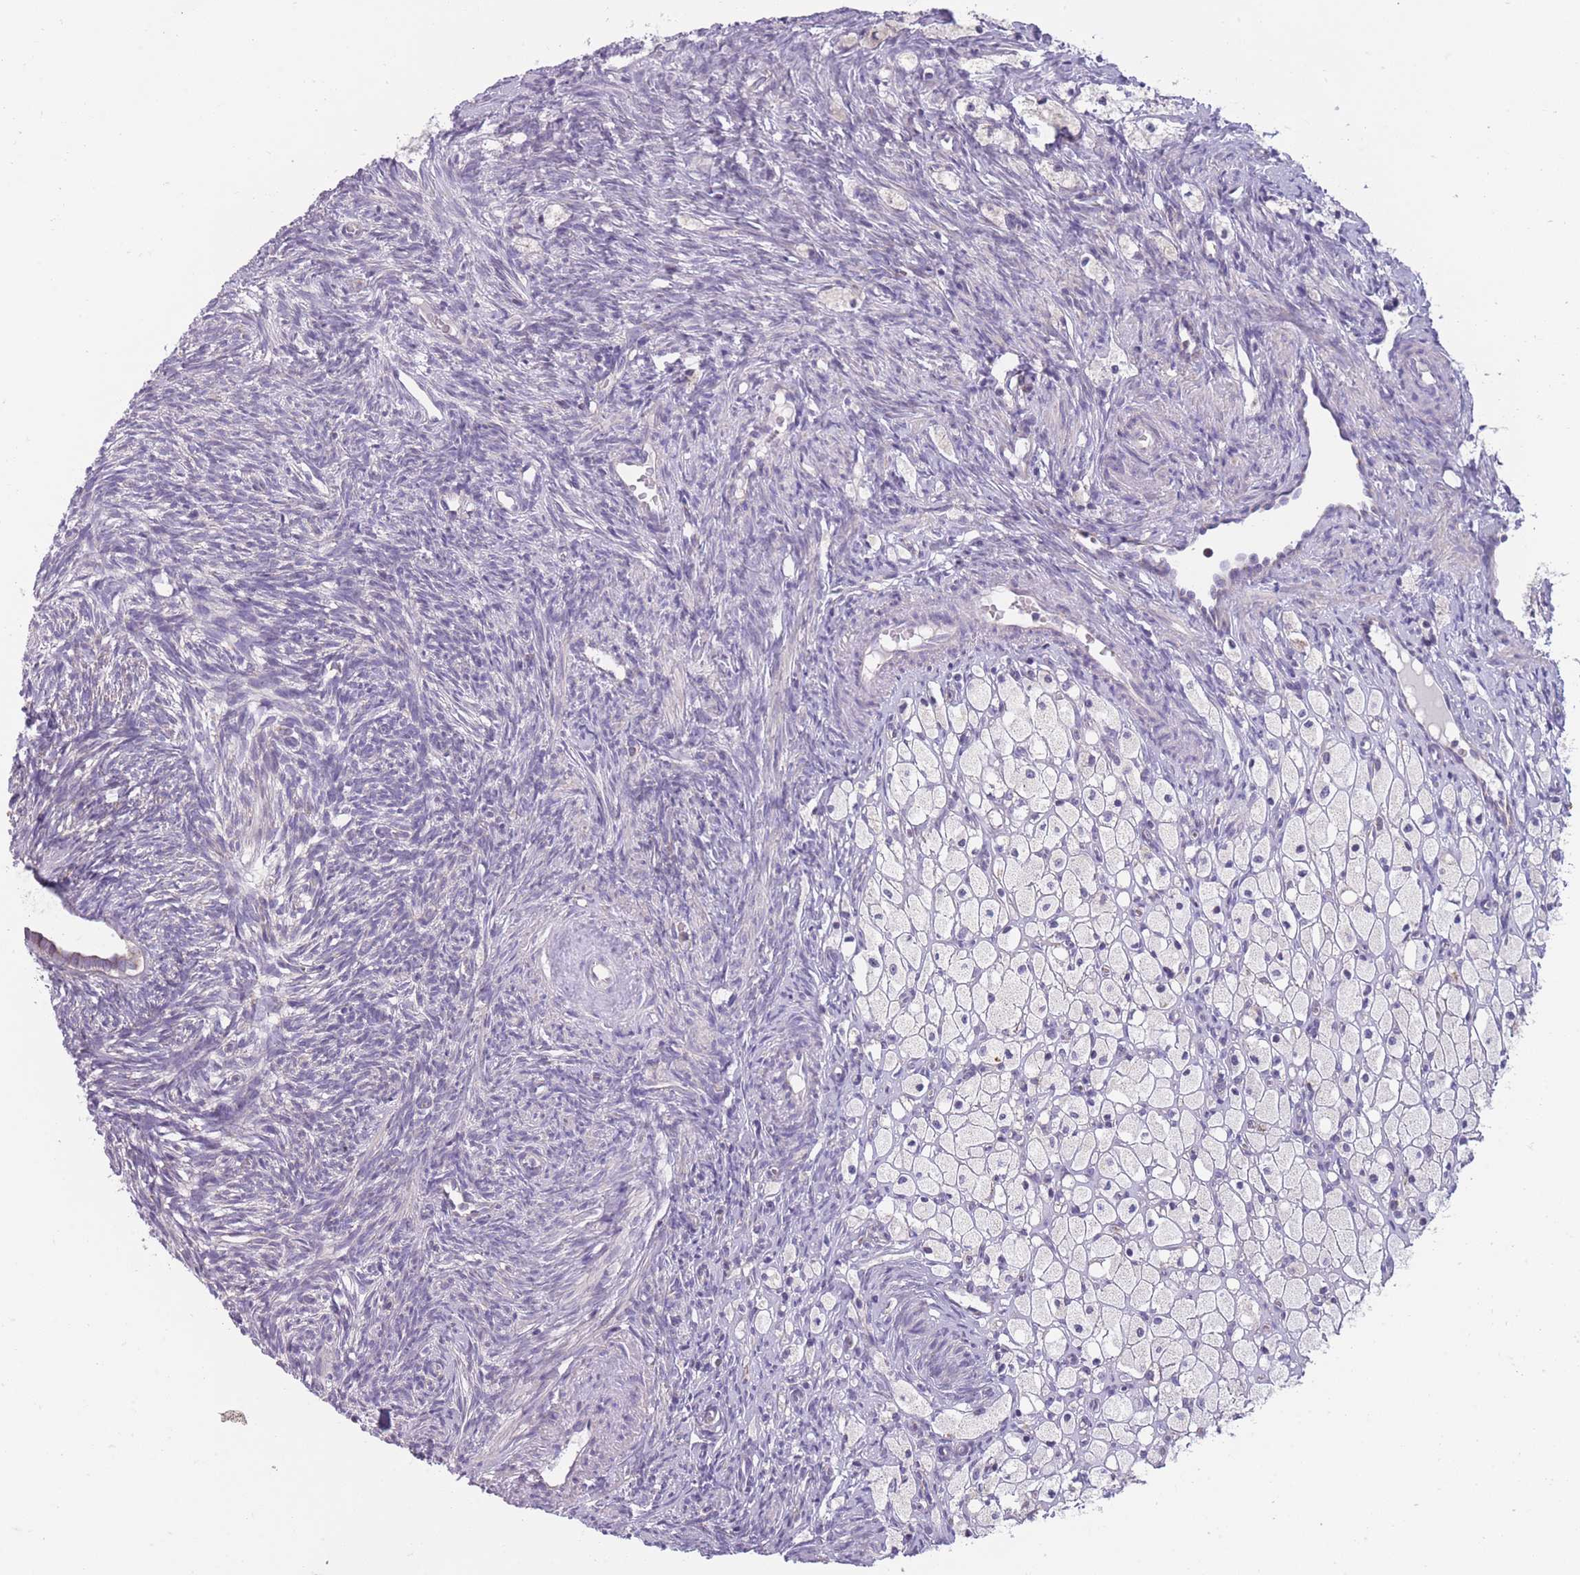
{"staining": {"intensity": "negative", "quantity": "none", "location": "none"}, "tissue": "ovary", "cell_type": "Ovarian stroma cells", "image_type": "normal", "snomed": [{"axis": "morphology", "description": "Normal tissue, NOS"}, {"axis": "topography", "description": "Ovary"}], "caption": "High power microscopy photomicrograph of an IHC image of normal ovary, revealing no significant expression in ovarian stroma cells. (DAB IHC with hematoxylin counter stain).", "gene": "MRPS18C", "patient": {"sex": "female", "age": 51}}